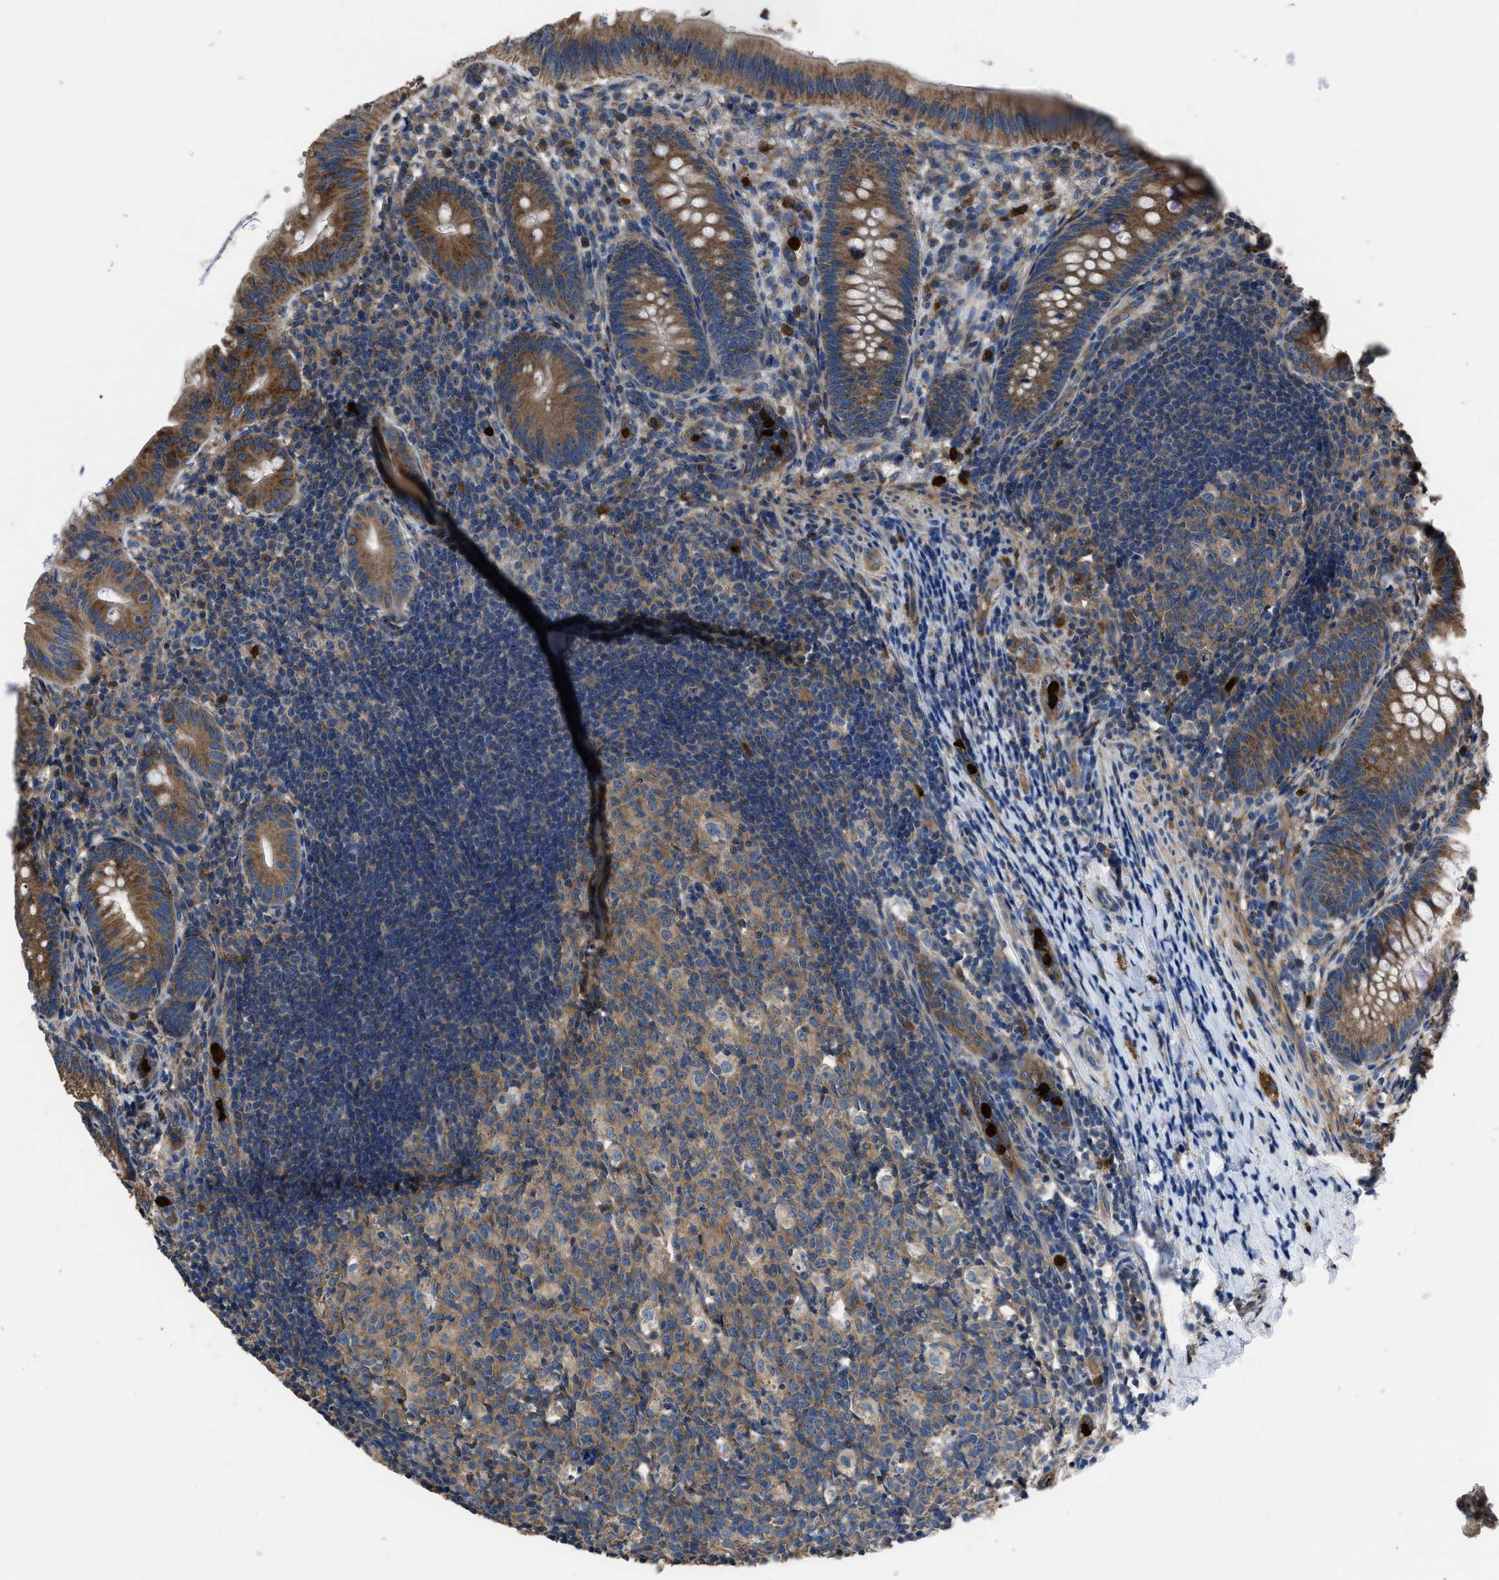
{"staining": {"intensity": "strong", "quantity": ">75%", "location": "cytoplasmic/membranous"}, "tissue": "appendix", "cell_type": "Glandular cells", "image_type": "normal", "snomed": [{"axis": "morphology", "description": "Normal tissue, NOS"}, {"axis": "topography", "description": "Appendix"}], "caption": "Immunohistochemical staining of unremarkable appendix exhibits >75% levels of strong cytoplasmic/membranous protein expression in about >75% of glandular cells. (brown staining indicates protein expression, while blue staining denotes nuclei).", "gene": "ANGPT1", "patient": {"sex": "male", "age": 1}}